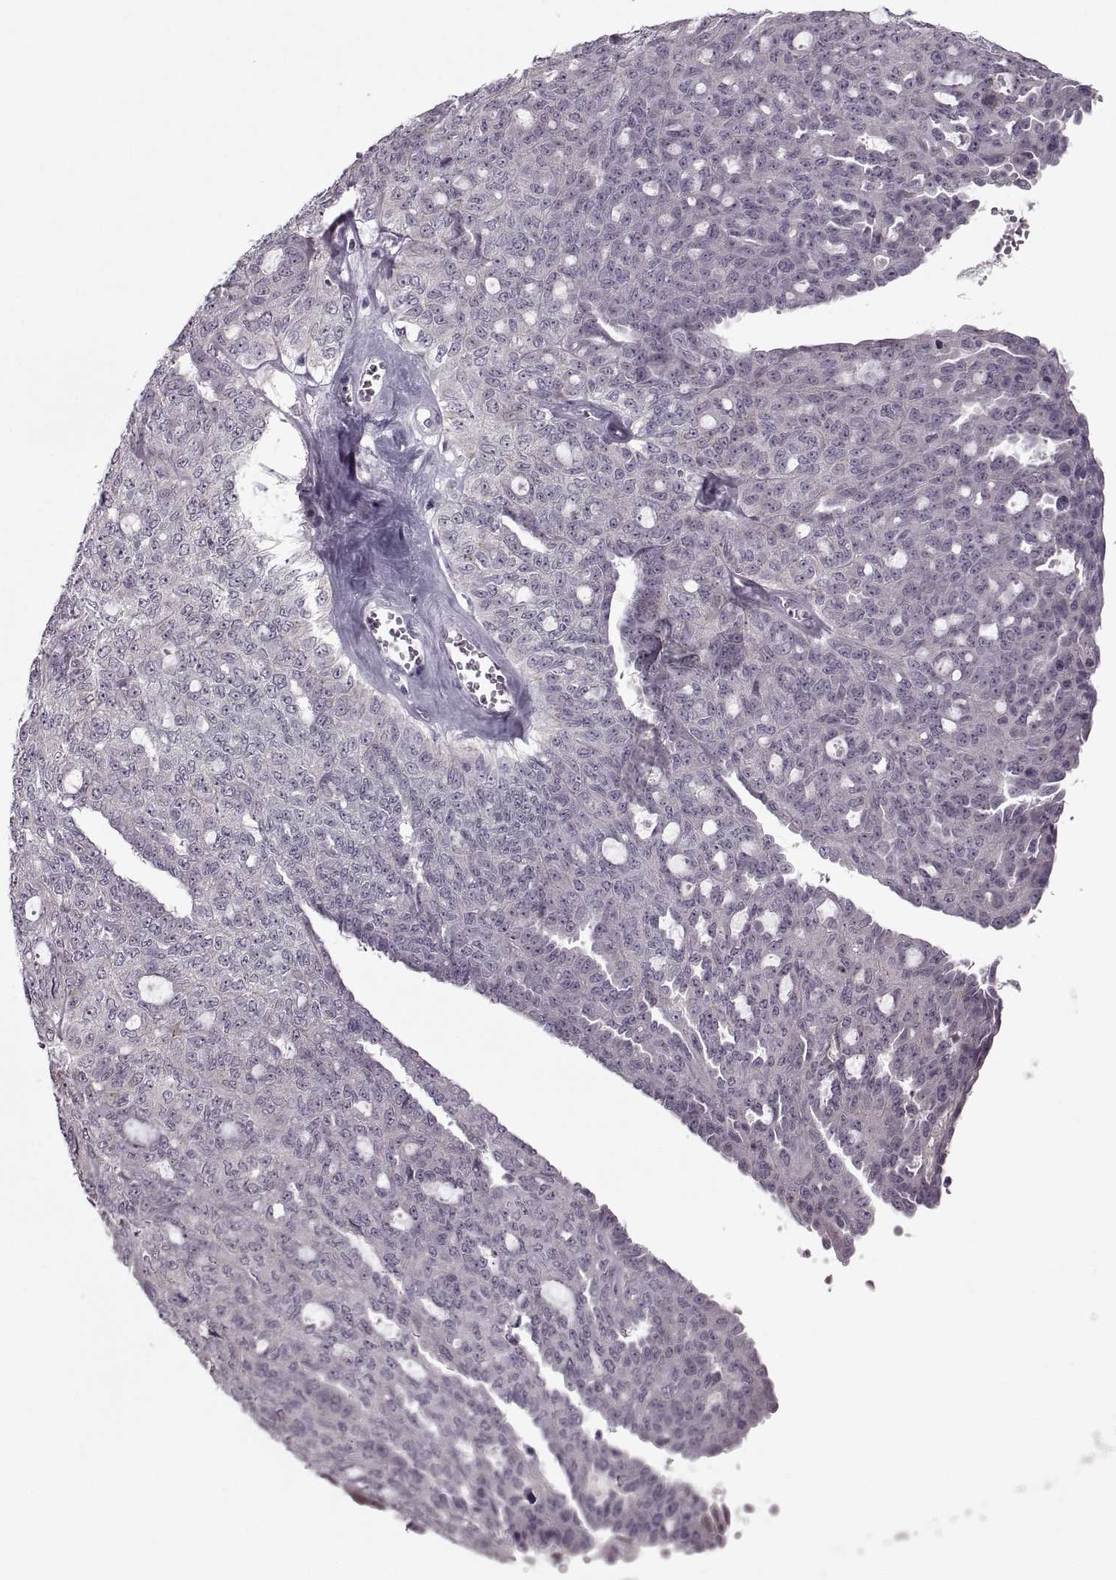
{"staining": {"intensity": "negative", "quantity": "none", "location": "none"}, "tissue": "ovarian cancer", "cell_type": "Tumor cells", "image_type": "cancer", "snomed": [{"axis": "morphology", "description": "Cystadenocarcinoma, serous, NOS"}, {"axis": "topography", "description": "Ovary"}], "caption": "An IHC image of serous cystadenocarcinoma (ovarian) is shown. There is no staining in tumor cells of serous cystadenocarcinoma (ovarian).", "gene": "MGAT4D", "patient": {"sex": "female", "age": 71}}